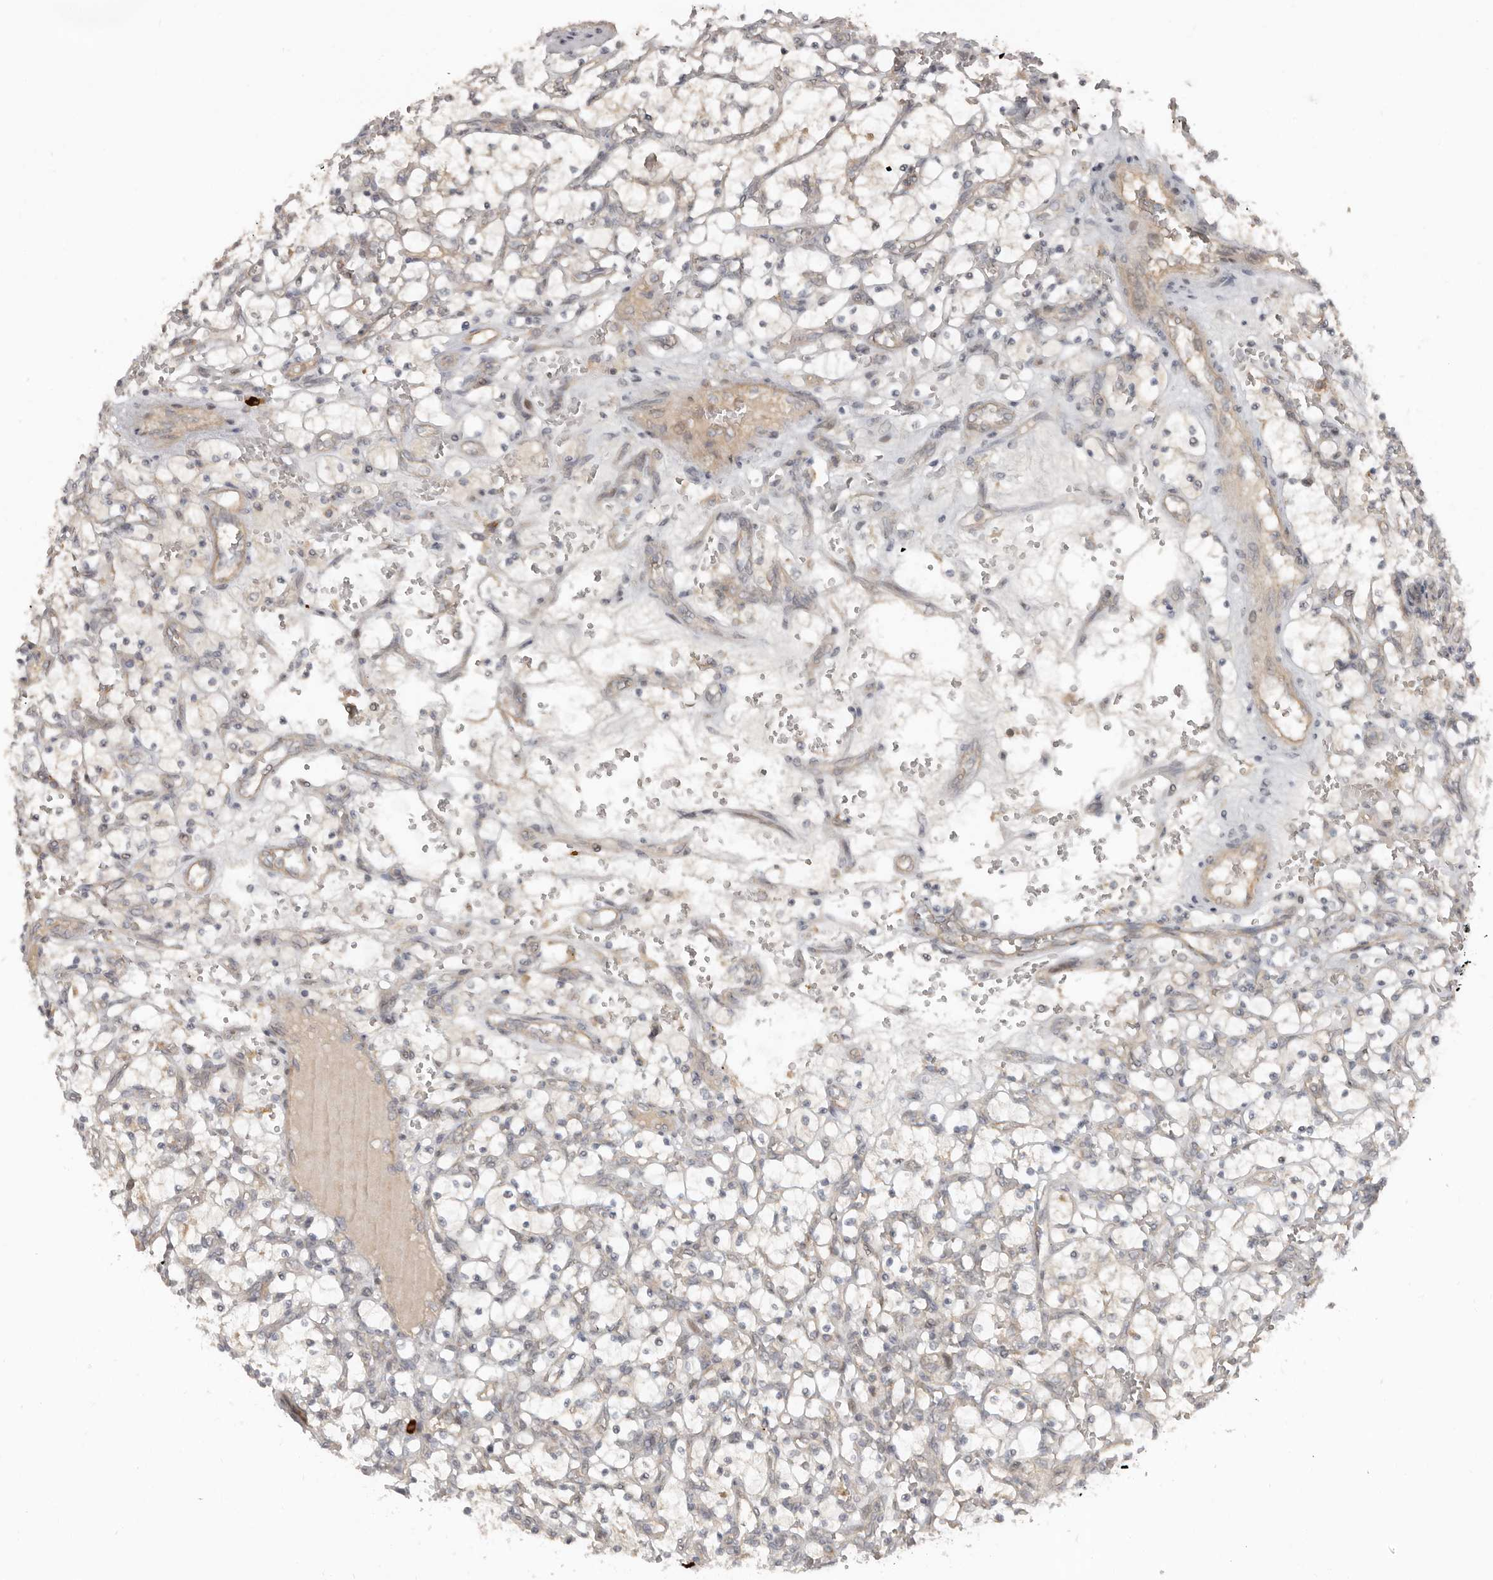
{"staining": {"intensity": "negative", "quantity": "none", "location": "none"}, "tissue": "renal cancer", "cell_type": "Tumor cells", "image_type": "cancer", "snomed": [{"axis": "morphology", "description": "Adenocarcinoma, NOS"}, {"axis": "topography", "description": "Kidney"}], "caption": "IHC of human renal cancer reveals no positivity in tumor cells.", "gene": "TEAD3", "patient": {"sex": "female", "age": 69}}